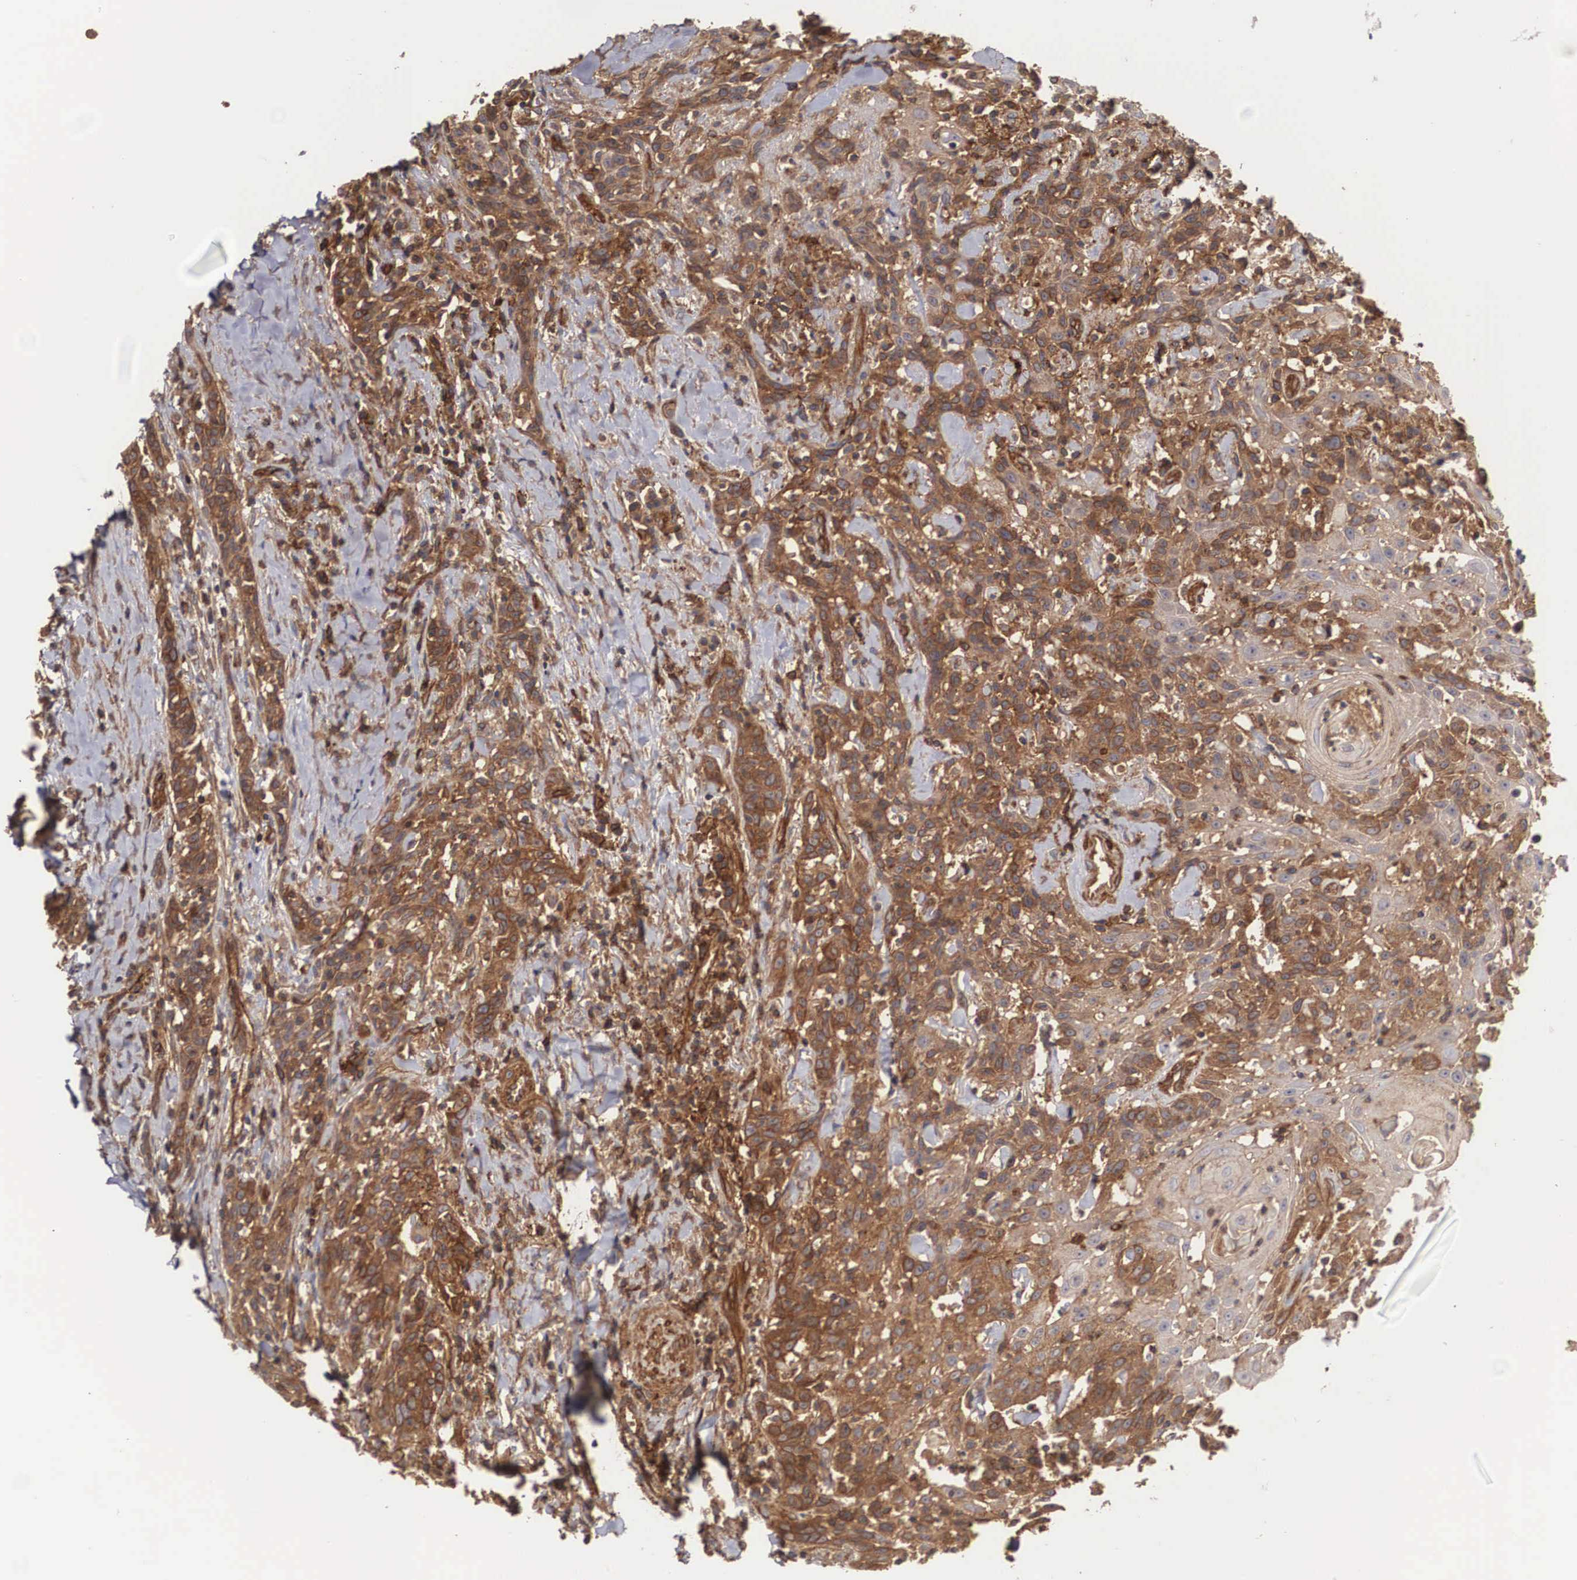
{"staining": {"intensity": "strong", "quantity": ">75%", "location": "cytoplasmic/membranous"}, "tissue": "head and neck cancer", "cell_type": "Tumor cells", "image_type": "cancer", "snomed": [{"axis": "morphology", "description": "Squamous cell carcinoma, NOS"}, {"axis": "topography", "description": "Oral tissue"}, {"axis": "topography", "description": "Head-Neck"}], "caption": "Immunohistochemistry (IHC) of head and neck cancer (squamous cell carcinoma) demonstrates high levels of strong cytoplasmic/membranous positivity in approximately >75% of tumor cells.", "gene": "ARMCX4", "patient": {"sex": "female", "age": 82}}